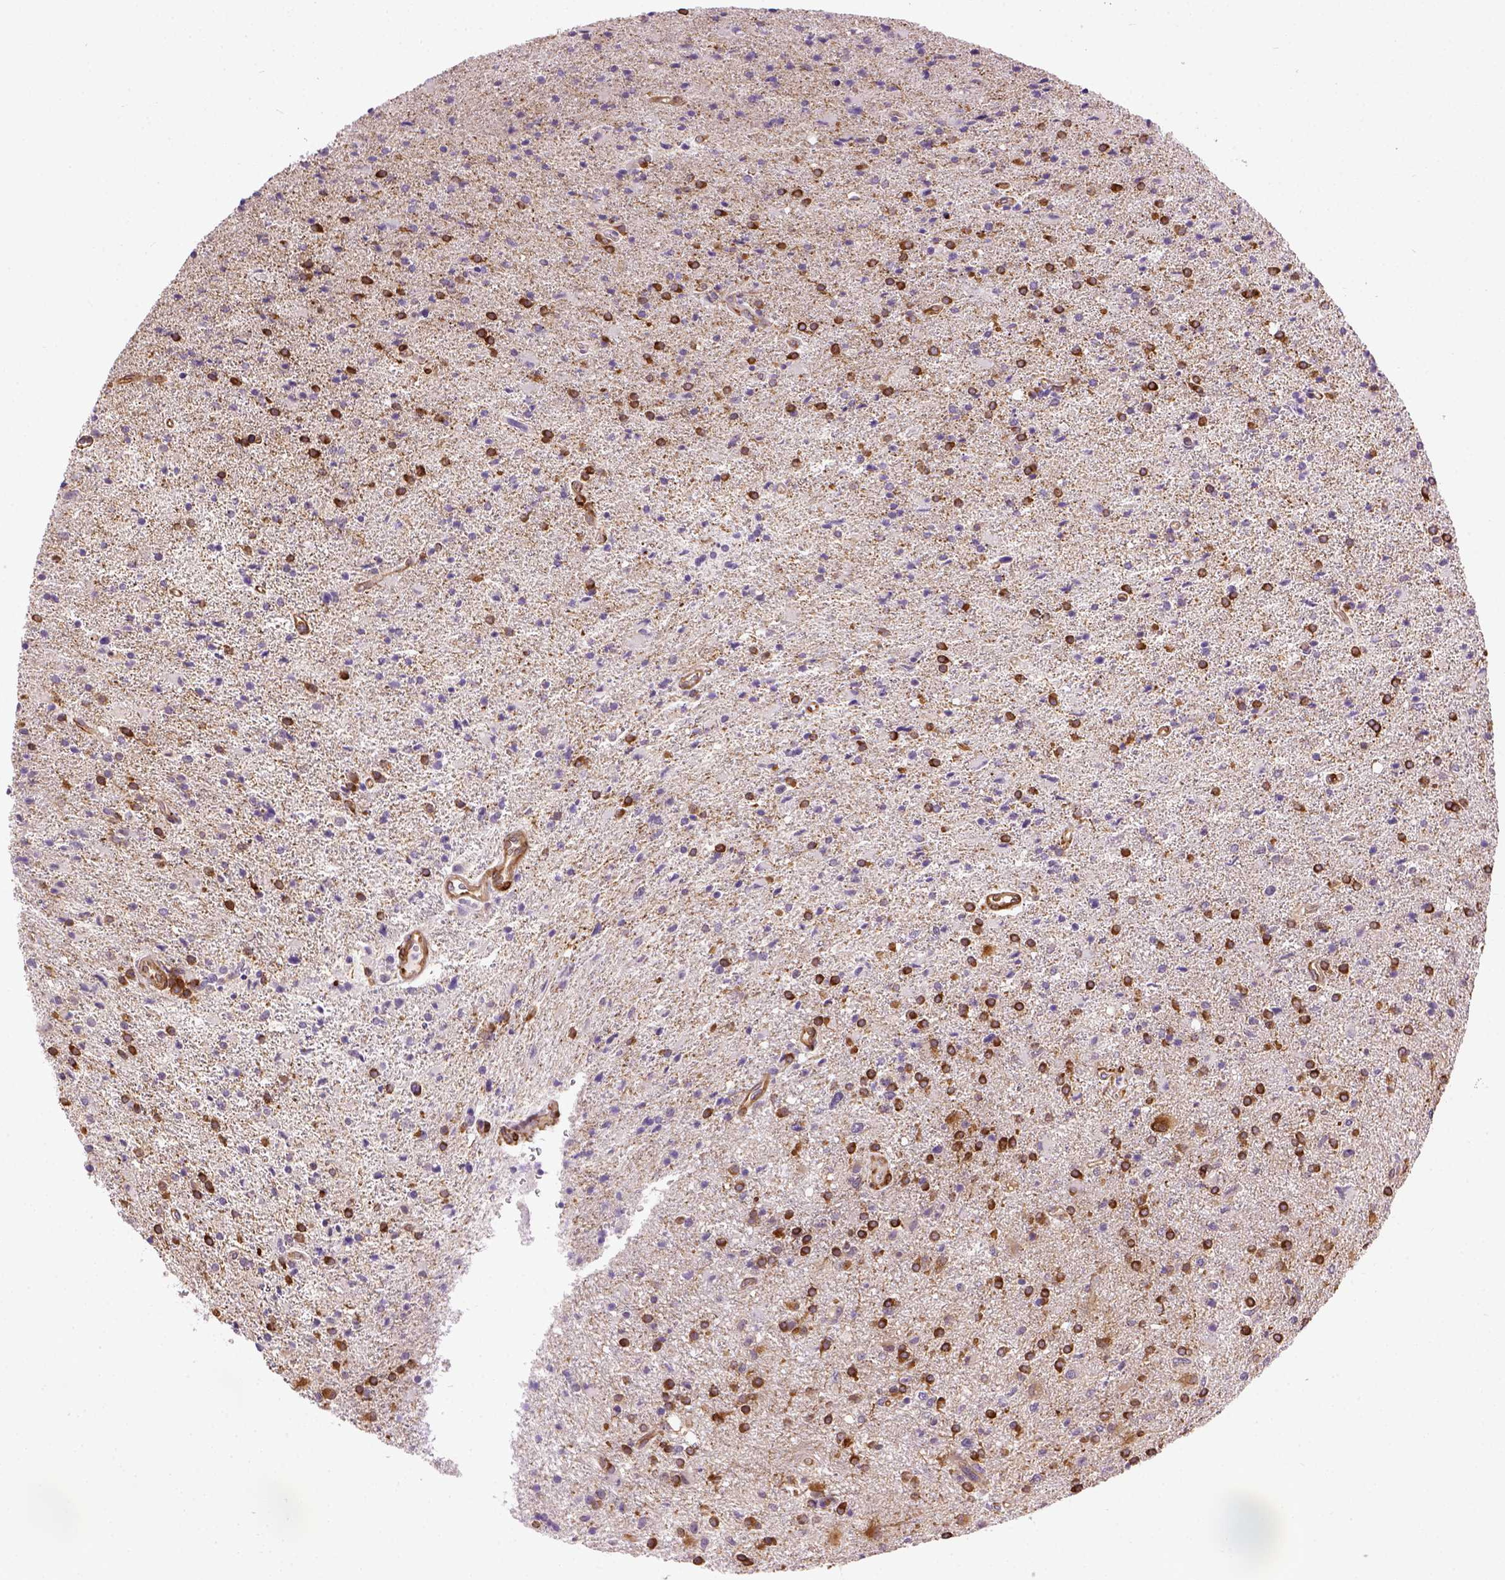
{"staining": {"intensity": "strong", "quantity": "<25%", "location": "cytoplasmic/membranous"}, "tissue": "glioma", "cell_type": "Tumor cells", "image_type": "cancer", "snomed": [{"axis": "morphology", "description": "Glioma, malignant, High grade"}, {"axis": "topography", "description": "Cerebral cortex"}], "caption": "Immunohistochemical staining of human malignant glioma (high-grade) shows medium levels of strong cytoplasmic/membranous staining in approximately <25% of tumor cells. The staining was performed using DAB to visualize the protein expression in brown, while the nuclei were stained in blue with hematoxylin (Magnification: 20x).", "gene": "KAZN", "patient": {"sex": "male", "age": 70}}